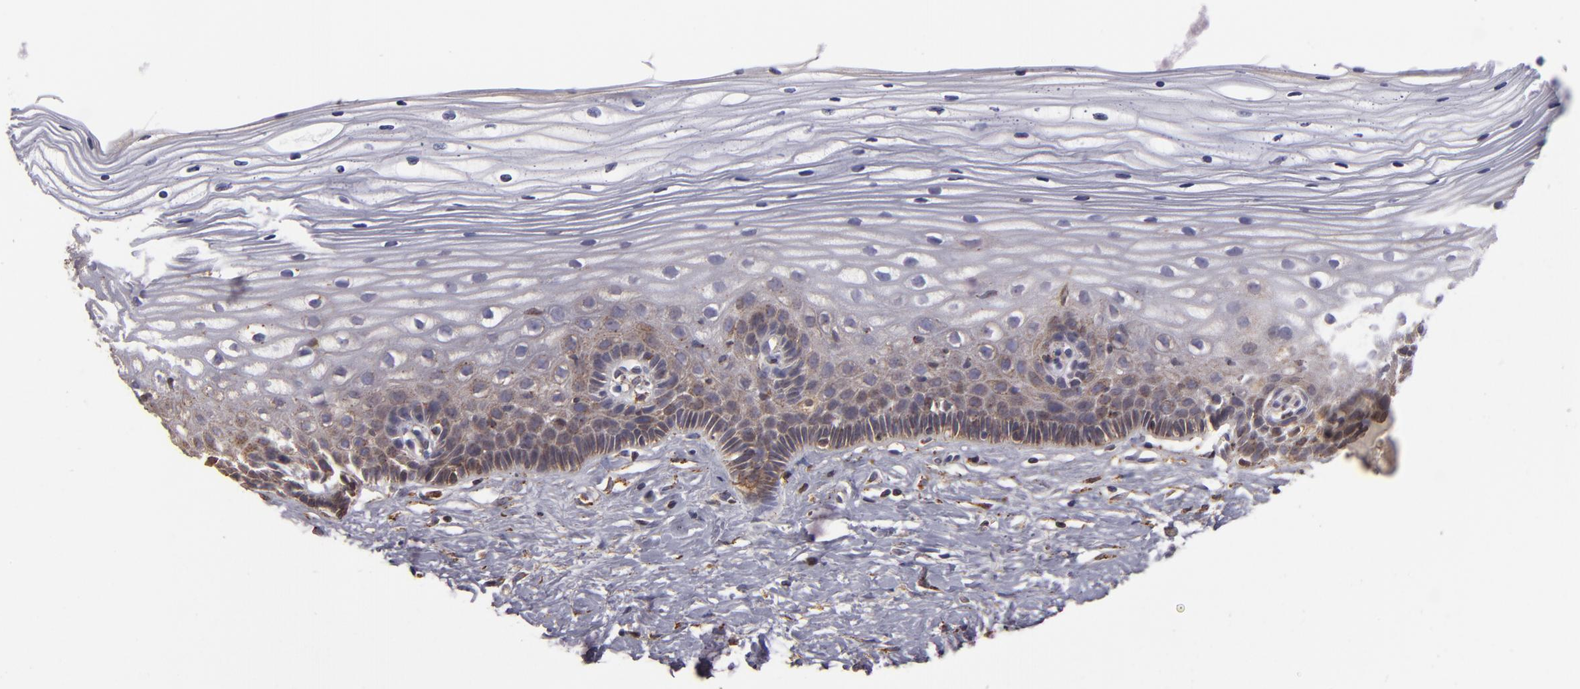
{"staining": {"intensity": "moderate", "quantity": ">75%", "location": "cytoplasmic/membranous"}, "tissue": "cervix", "cell_type": "Glandular cells", "image_type": "normal", "snomed": [{"axis": "morphology", "description": "Normal tissue, NOS"}, {"axis": "topography", "description": "Cervix"}], "caption": "Immunohistochemical staining of normal cervix displays medium levels of moderate cytoplasmic/membranous staining in about >75% of glandular cells.", "gene": "CFB", "patient": {"sex": "female", "age": 40}}